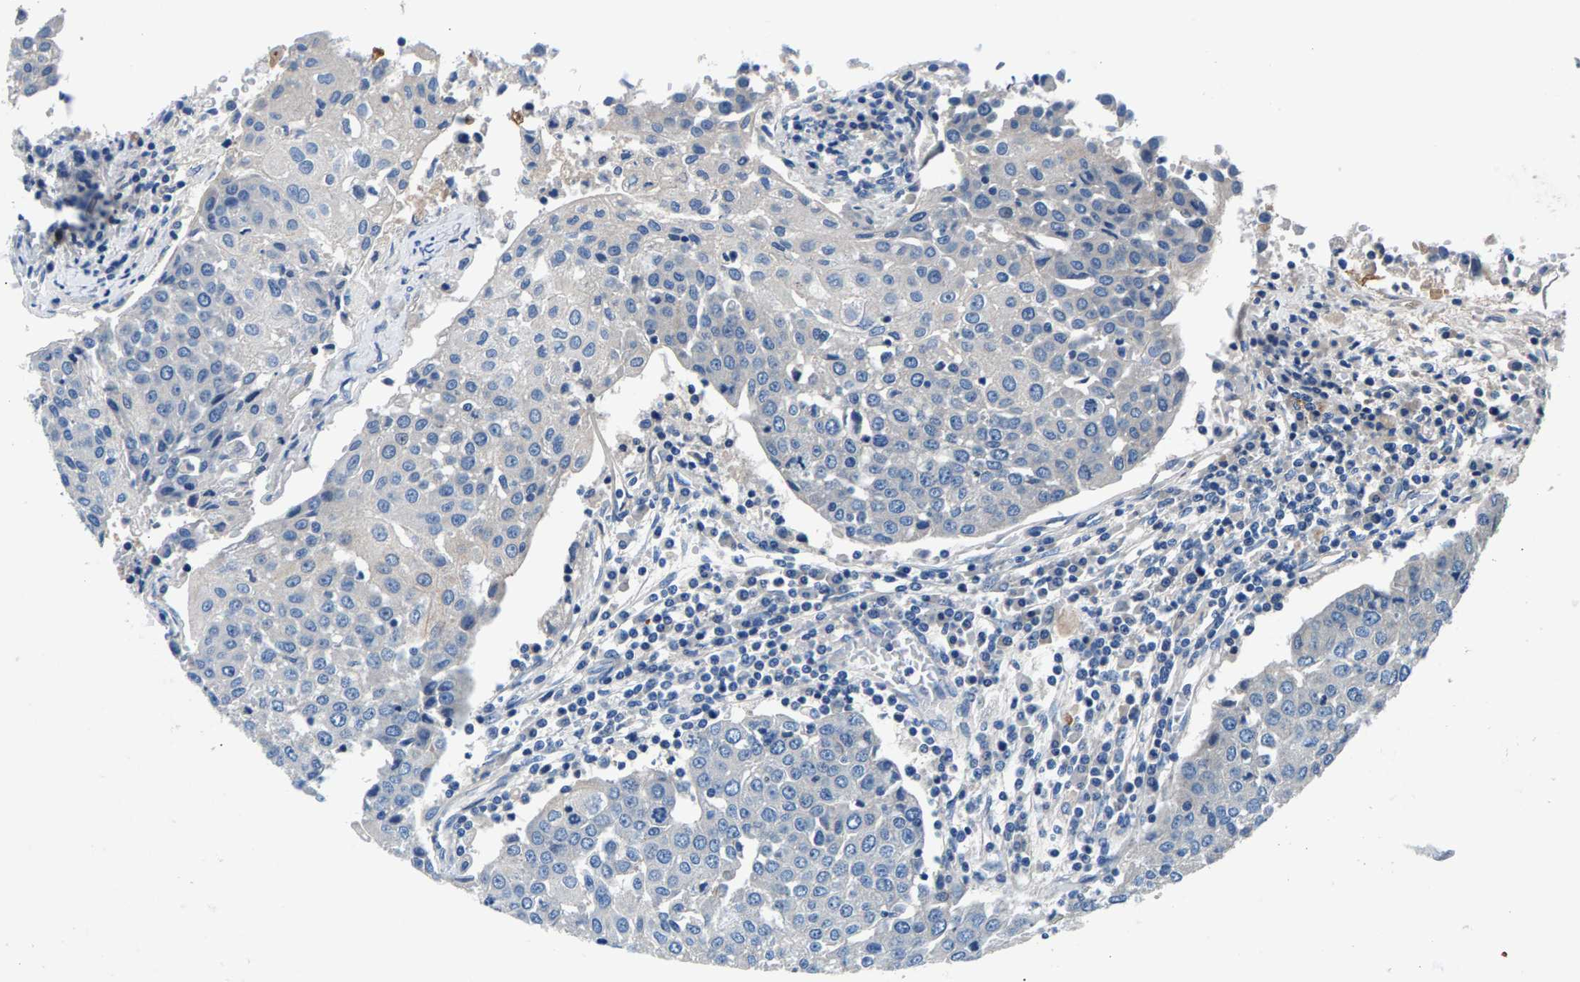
{"staining": {"intensity": "negative", "quantity": "none", "location": "none"}, "tissue": "urothelial cancer", "cell_type": "Tumor cells", "image_type": "cancer", "snomed": [{"axis": "morphology", "description": "Urothelial carcinoma, High grade"}, {"axis": "topography", "description": "Urinary bladder"}], "caption": "There is no significant expression in tumor cells of urothelial cancer. The staining is performed using DAB brown chromogen with nuclei counter-stained in using hematoxylin.", "gene": "CDRT4", "patient": {"sex": "female", "age": 85}}